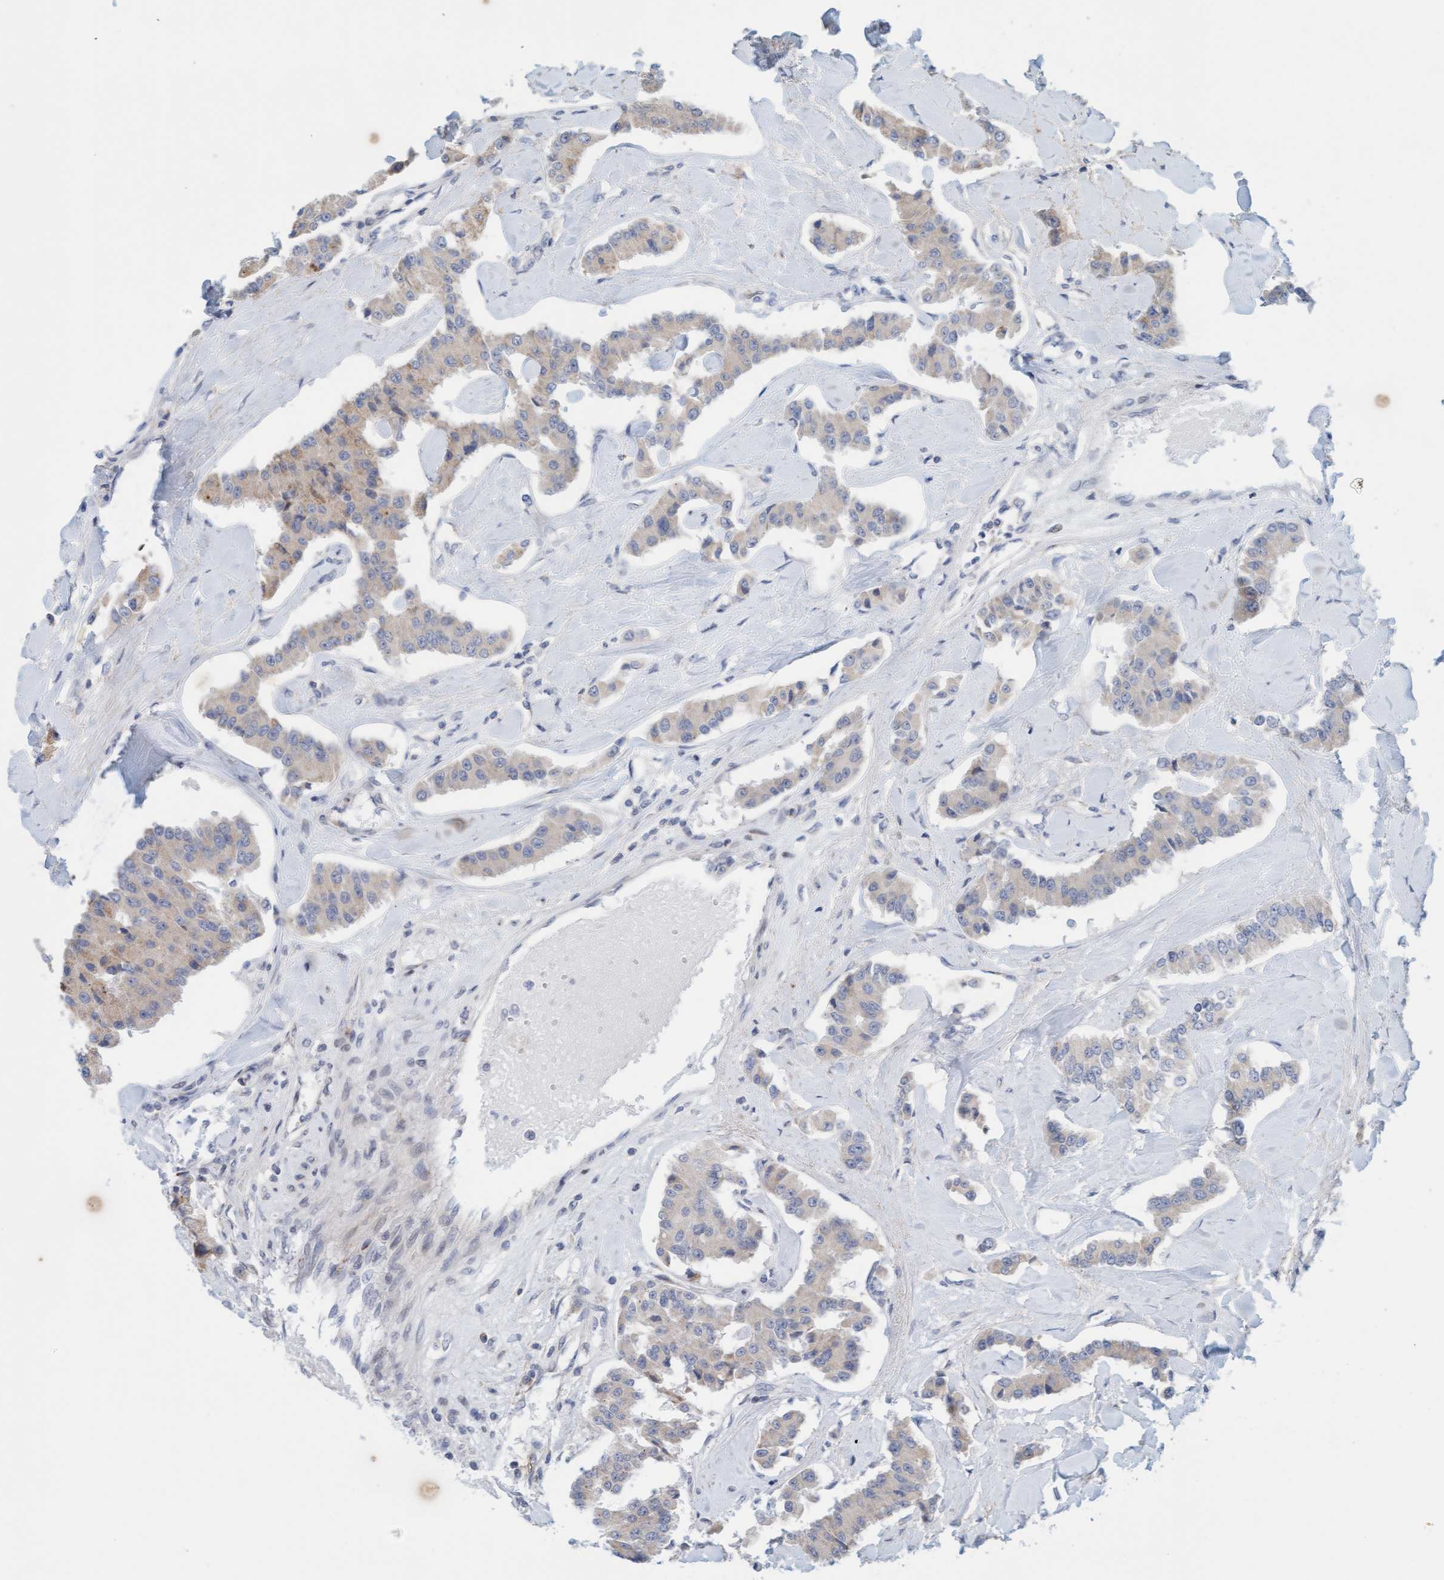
{"staining": {"intensity": "negative", "quantity": "none", "location": "none"}, "tissue": "carcinoid", "cell_type": "Tumor cells", "image_type": "cancer", "snomed": [{"axis": "morphology", "description": "Carcinoid, malignant, NOS"}, {"axis": "topography", "description": "Pancreas"}], "caption": "IHC of malignant carcinoid shows no expression in tumor cells.", "gene": "ZC3H3", "patient": {"sex": "male", "age": 41}}